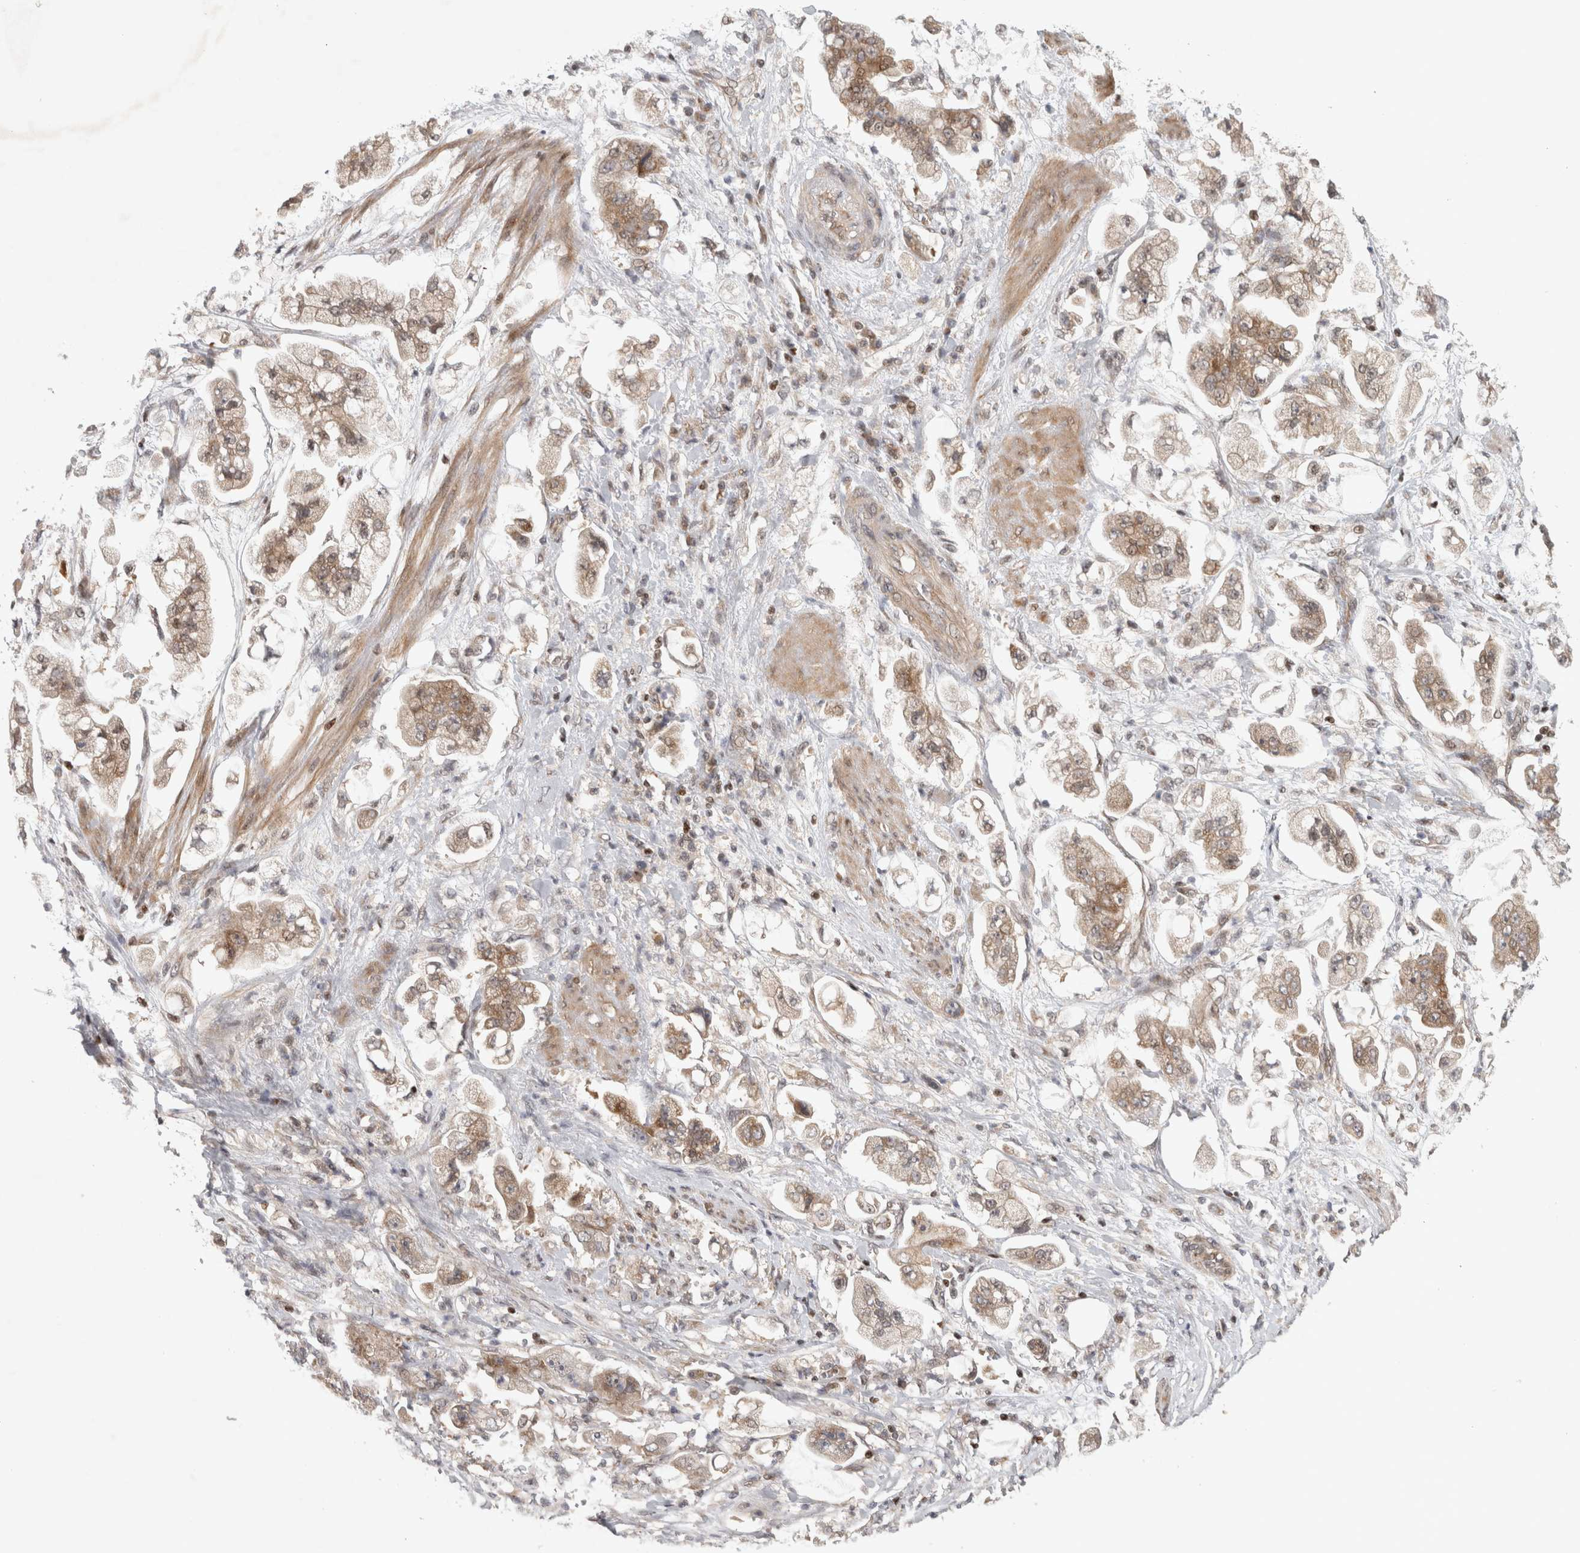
{"staining": {"intensity": "moderate", "quantity": ">75%", "location": "cytoplasmic/membranous,nuclear"}, "tissue": "stomach cancer", "cell_type": "Tumor cells", "image_type": "cancer", "snomed": [{"axis": "morphology", "description": "Adenocarcinoma, NOS"}, {"axis": "topography", "description": "Stomach"}], "caption": "High-magnification brightfield microscopy of stomach cancer stained with DAB (brown) and counterstained with hematoxylin (blue). tumor cells exhibit moderate cytoplasmic/membranous and nuclear positivity is present in about>75% of cells.", "gene": "KDM8", "patient": {"sex": "male", "age": 62}}